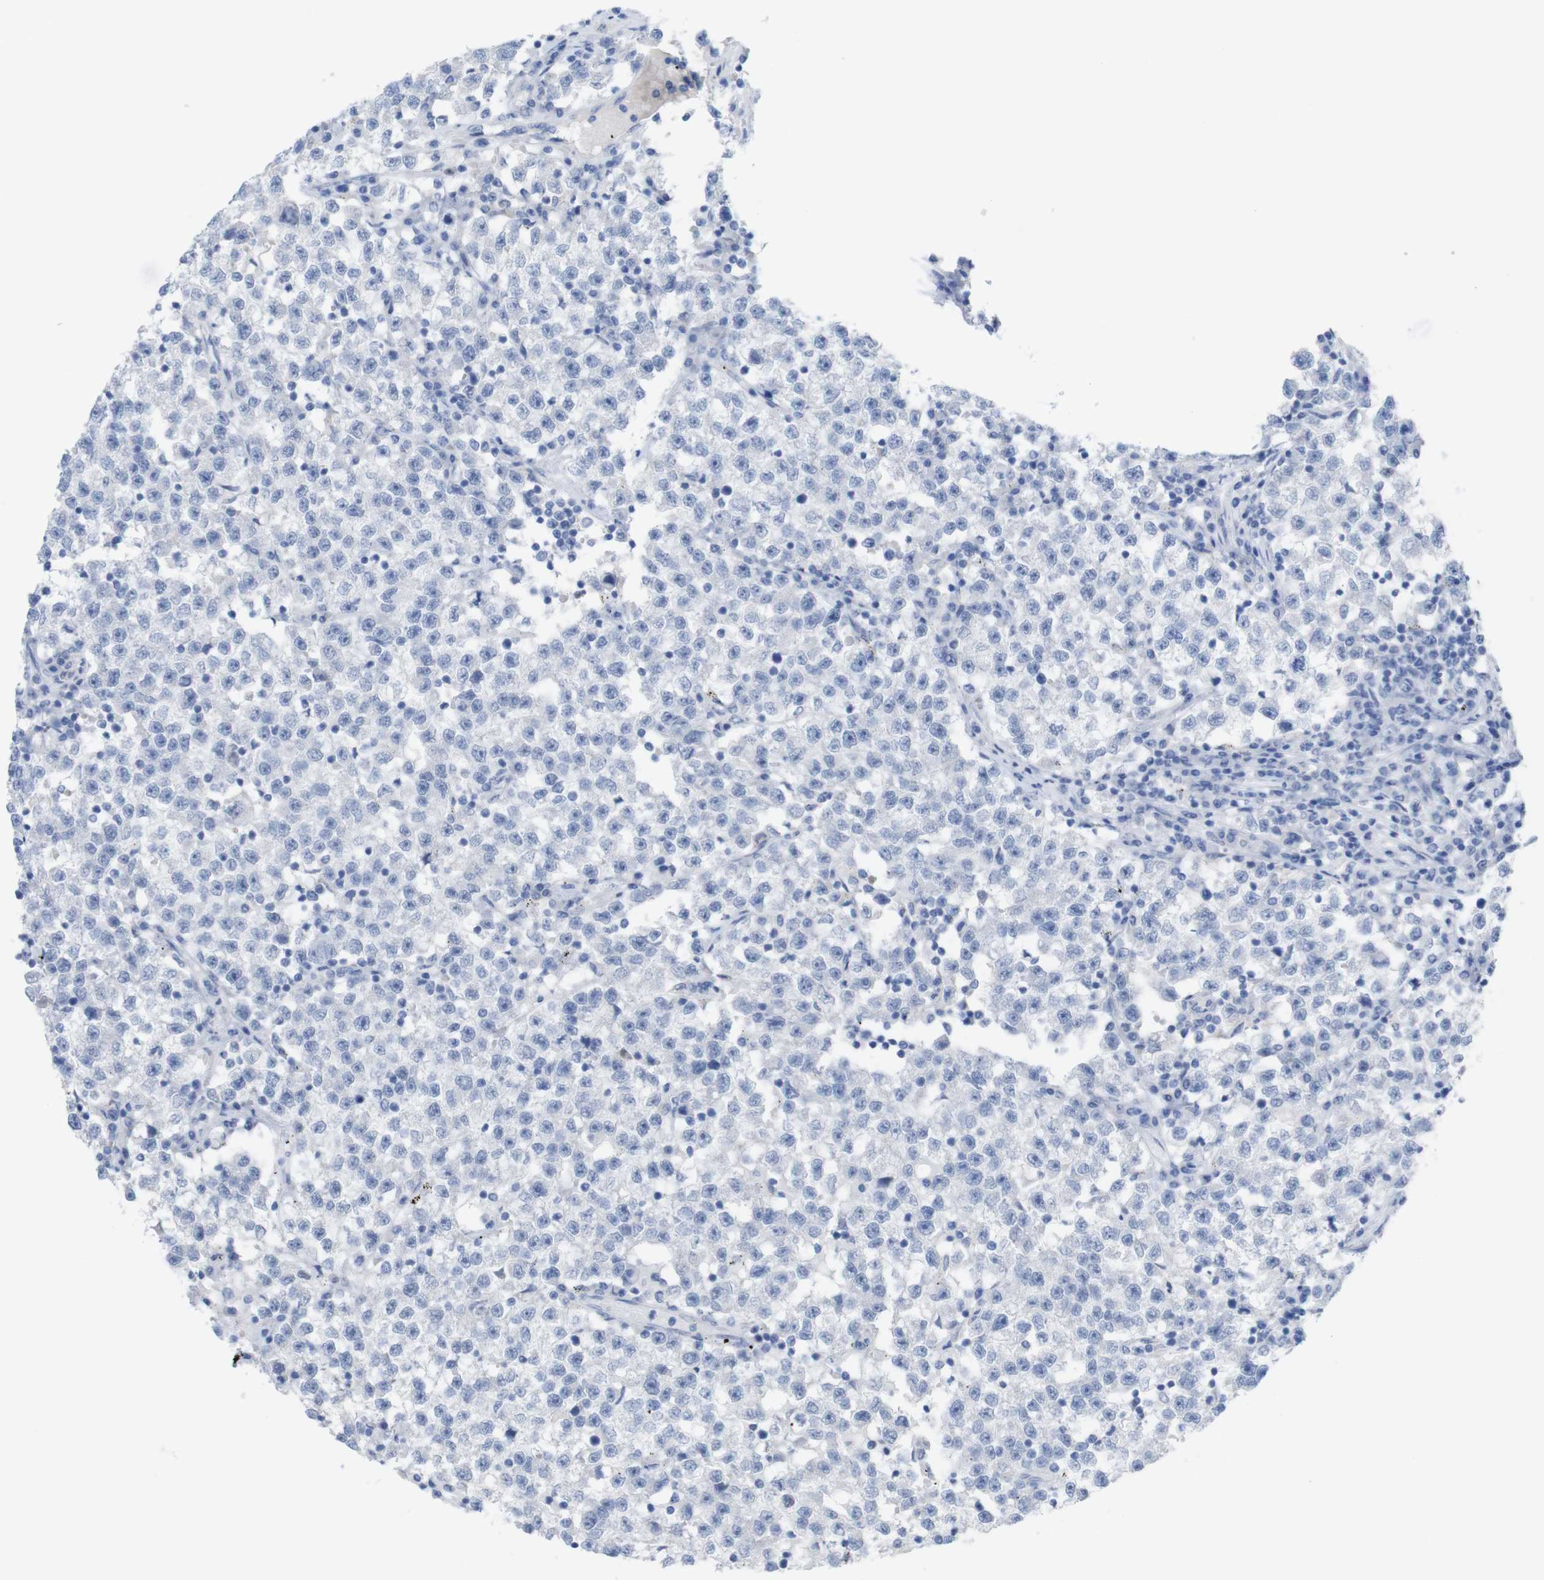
{"staining": {"intensity": "negative", "quantity": "none", "location": "none"}, "tissue": "testis cancer", "cell_type": "Tumor cells", "image_type": "cancer", "snomed": [{"axis": "morphology", "description": "Seminoma, NOS"}, {"axis": "topography", "description": "Testis"}], "caption": "A high-resolution image shows immunohistochemistry staining of testis cancer (seminoma), which exhibits no significant expression in tumor cells. The staining is performed using DAB brown chromogen with nuclei counter-stained in using hematoxylin.", "gene": "PNMA1", "patient": {"sex": "male", "age": 22}}